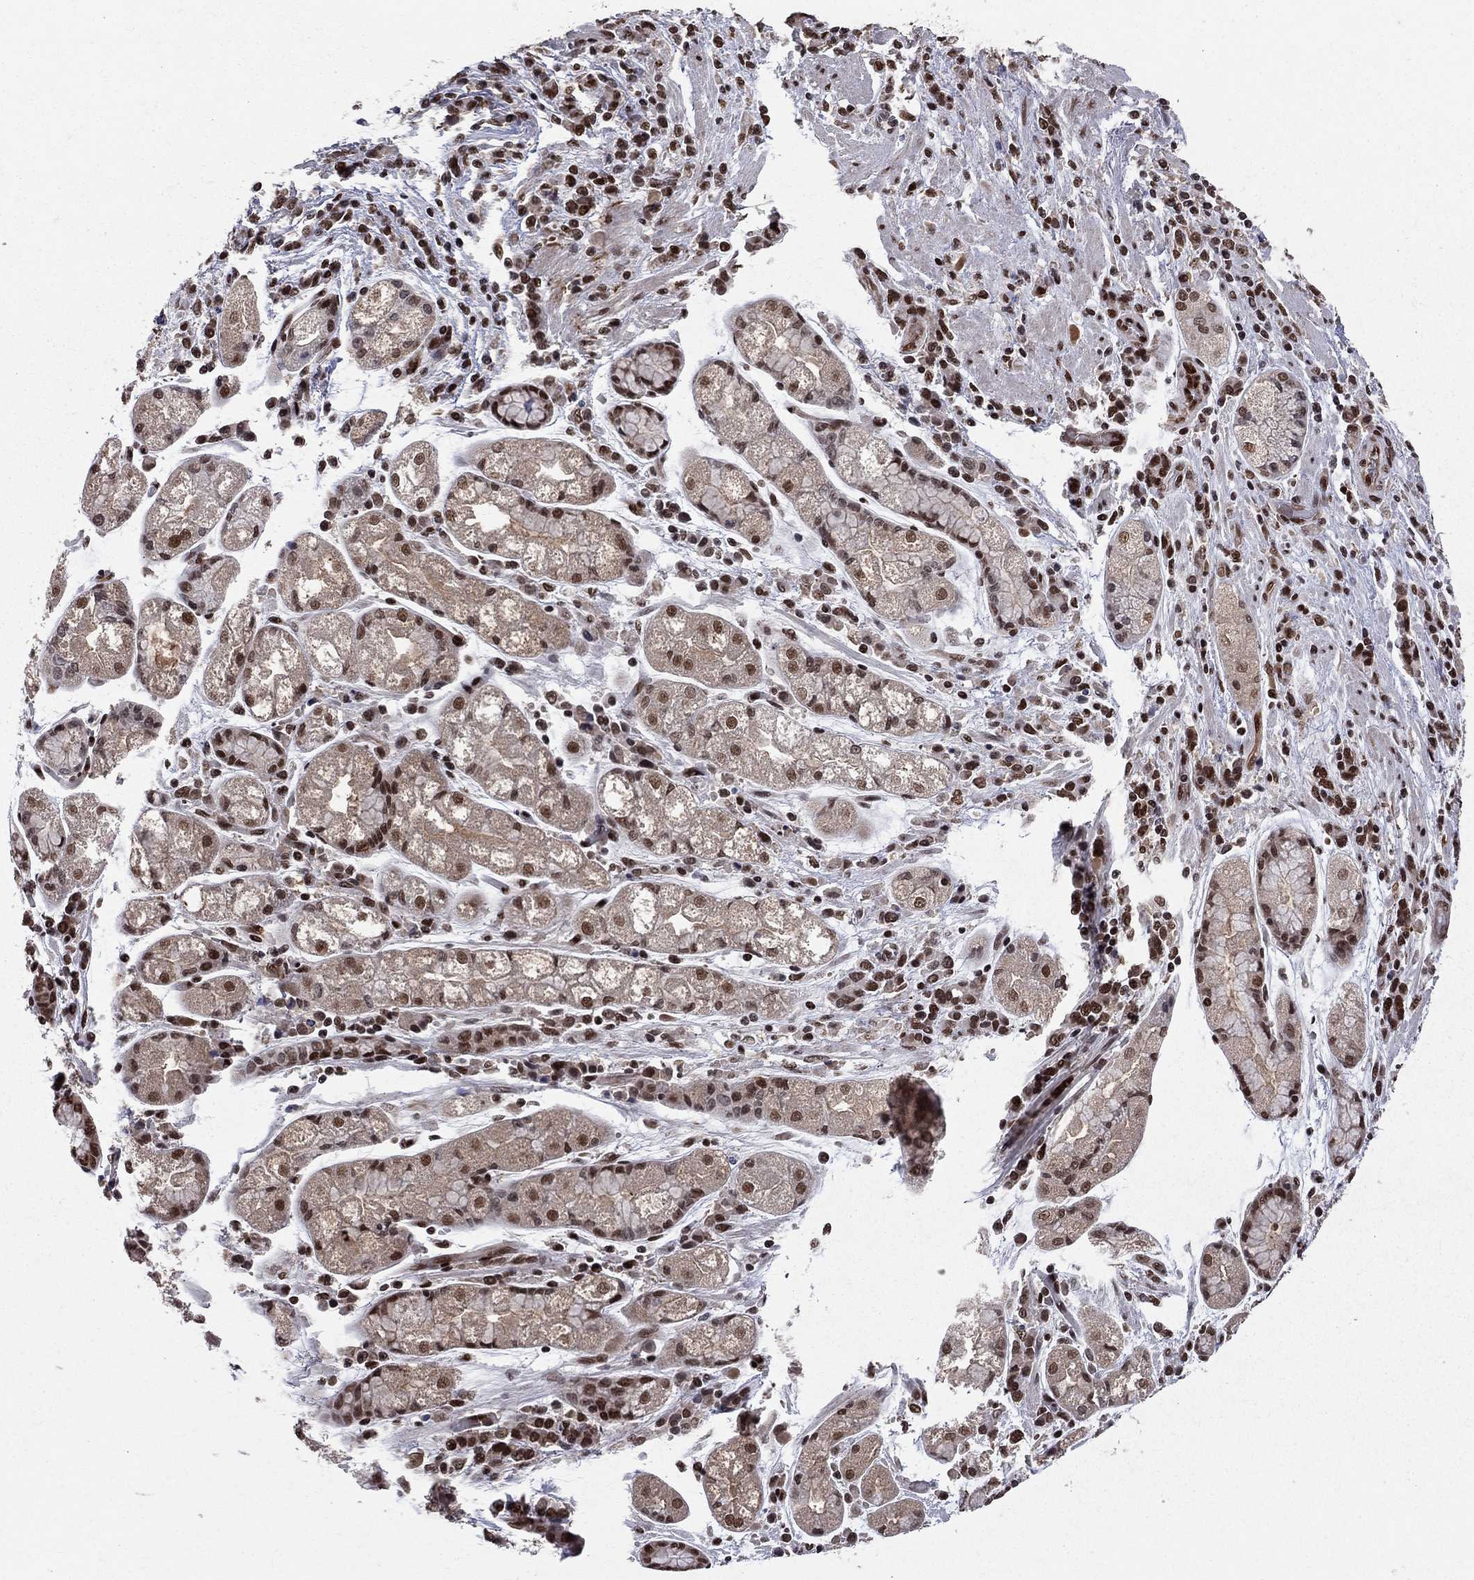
{"staining": {"intensity": "strong", "quantity": "25%-75%", "location": "nuclear"}, "tissue": "stomach cancer", "cell_type": "Tumor cells", "image_type": "cancer", "snomed": [{"axis": "morphology", "description": "Adenocarcinoma, NOS"}, {"axis": "topography", "description": "Stomach"}], "caption": "Stomach adenocarcinoma was stained to show a protein in brown. There is high levels of strong nuclear staining in approximately 25%-75% of tumor cells.", "gene": "SAP30L", "patient": {"sex": "female", "age": 57}}